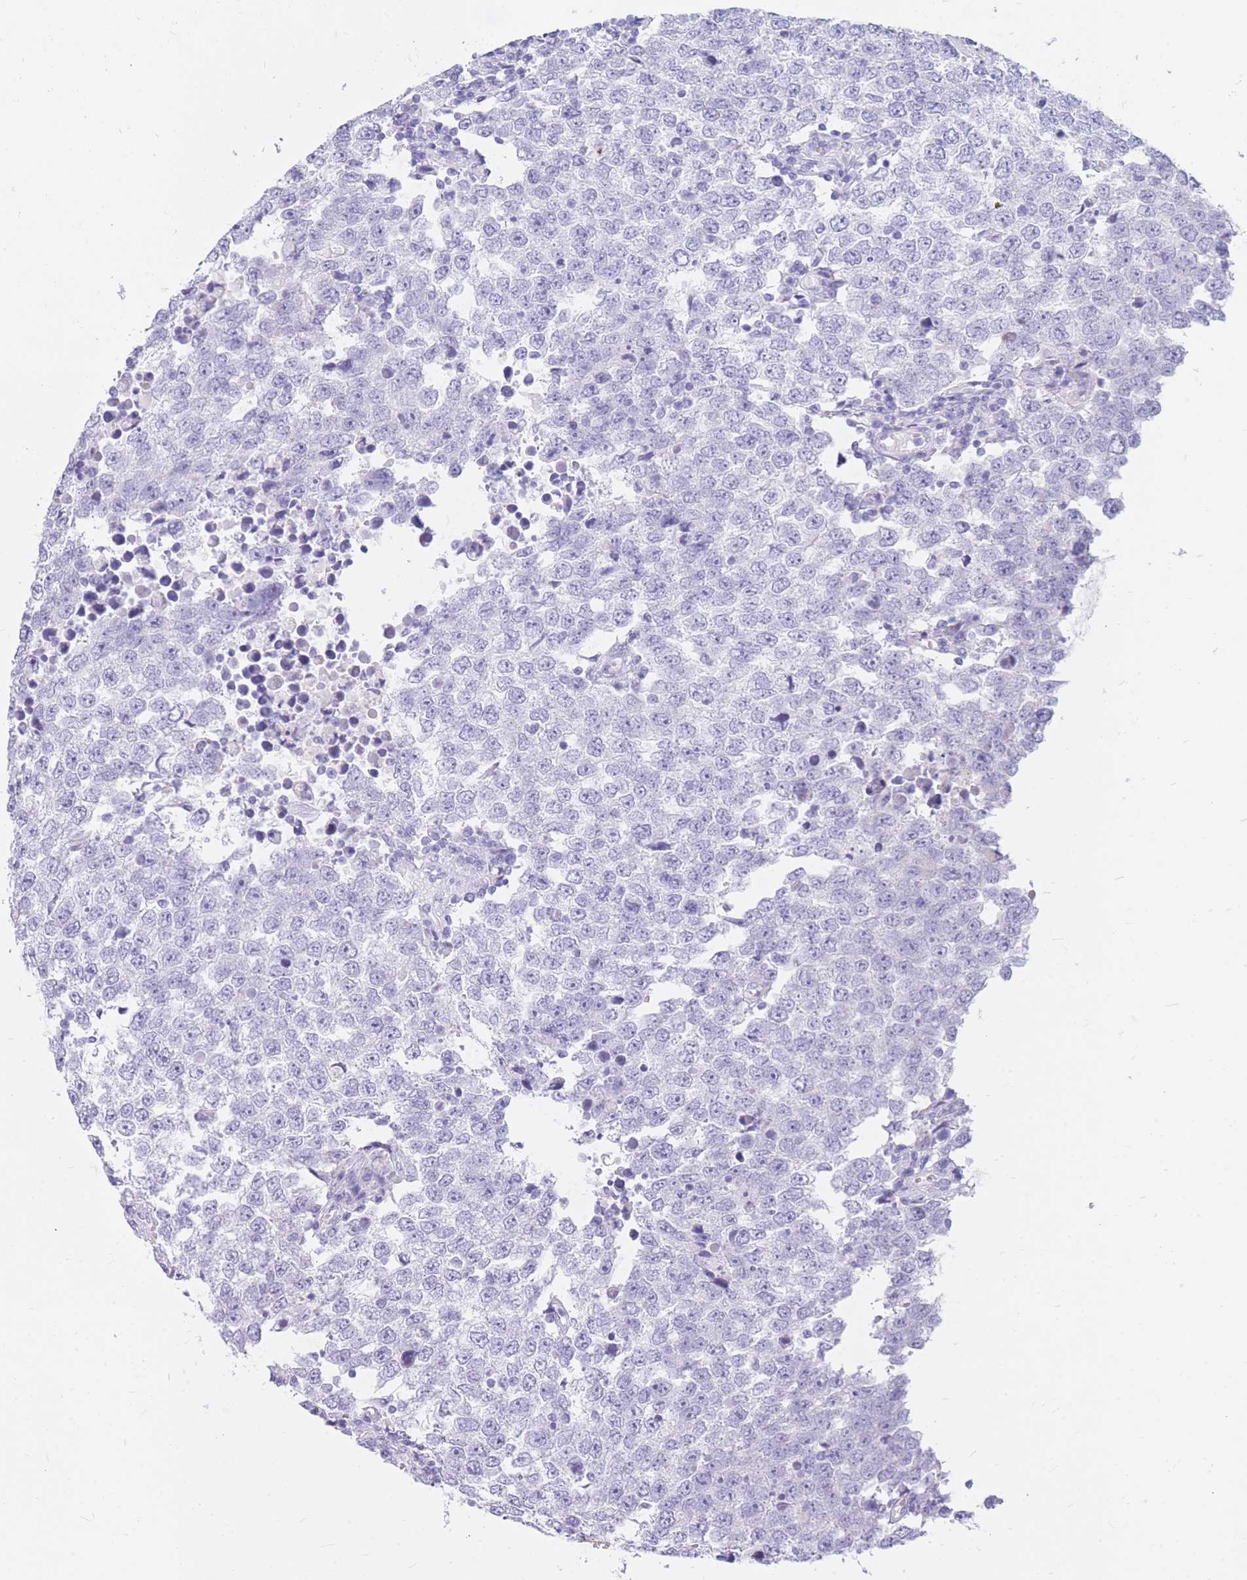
{"staining": {"intensity": "negative", "quantity": "none", "location": "none"}, "tissue": "testis cancer", "cell_type": "Tumor cells", "image_type": "cancer", "snomed": [{"axis": "morphology", "description": "Seminoma, NOS"}, {"axis": "morphology", "description": "Carcinoma, Embryonal, NOS"}, {"axis": "topography", "description": "Testis"}], "caption": "High magnification brightfield microscopy of testis cancer stained with DAB (3,3'-diaminobenzidine) (brown) and counterstained with hematoxylin (blue): tumor cells show no significant staining. (DAB (3,3'-diaminobenzidine) immunohistochemistry (IHC), high magnification).", "gene": "CYP21A2", "patient": {"sex": "male", "age": 28}}